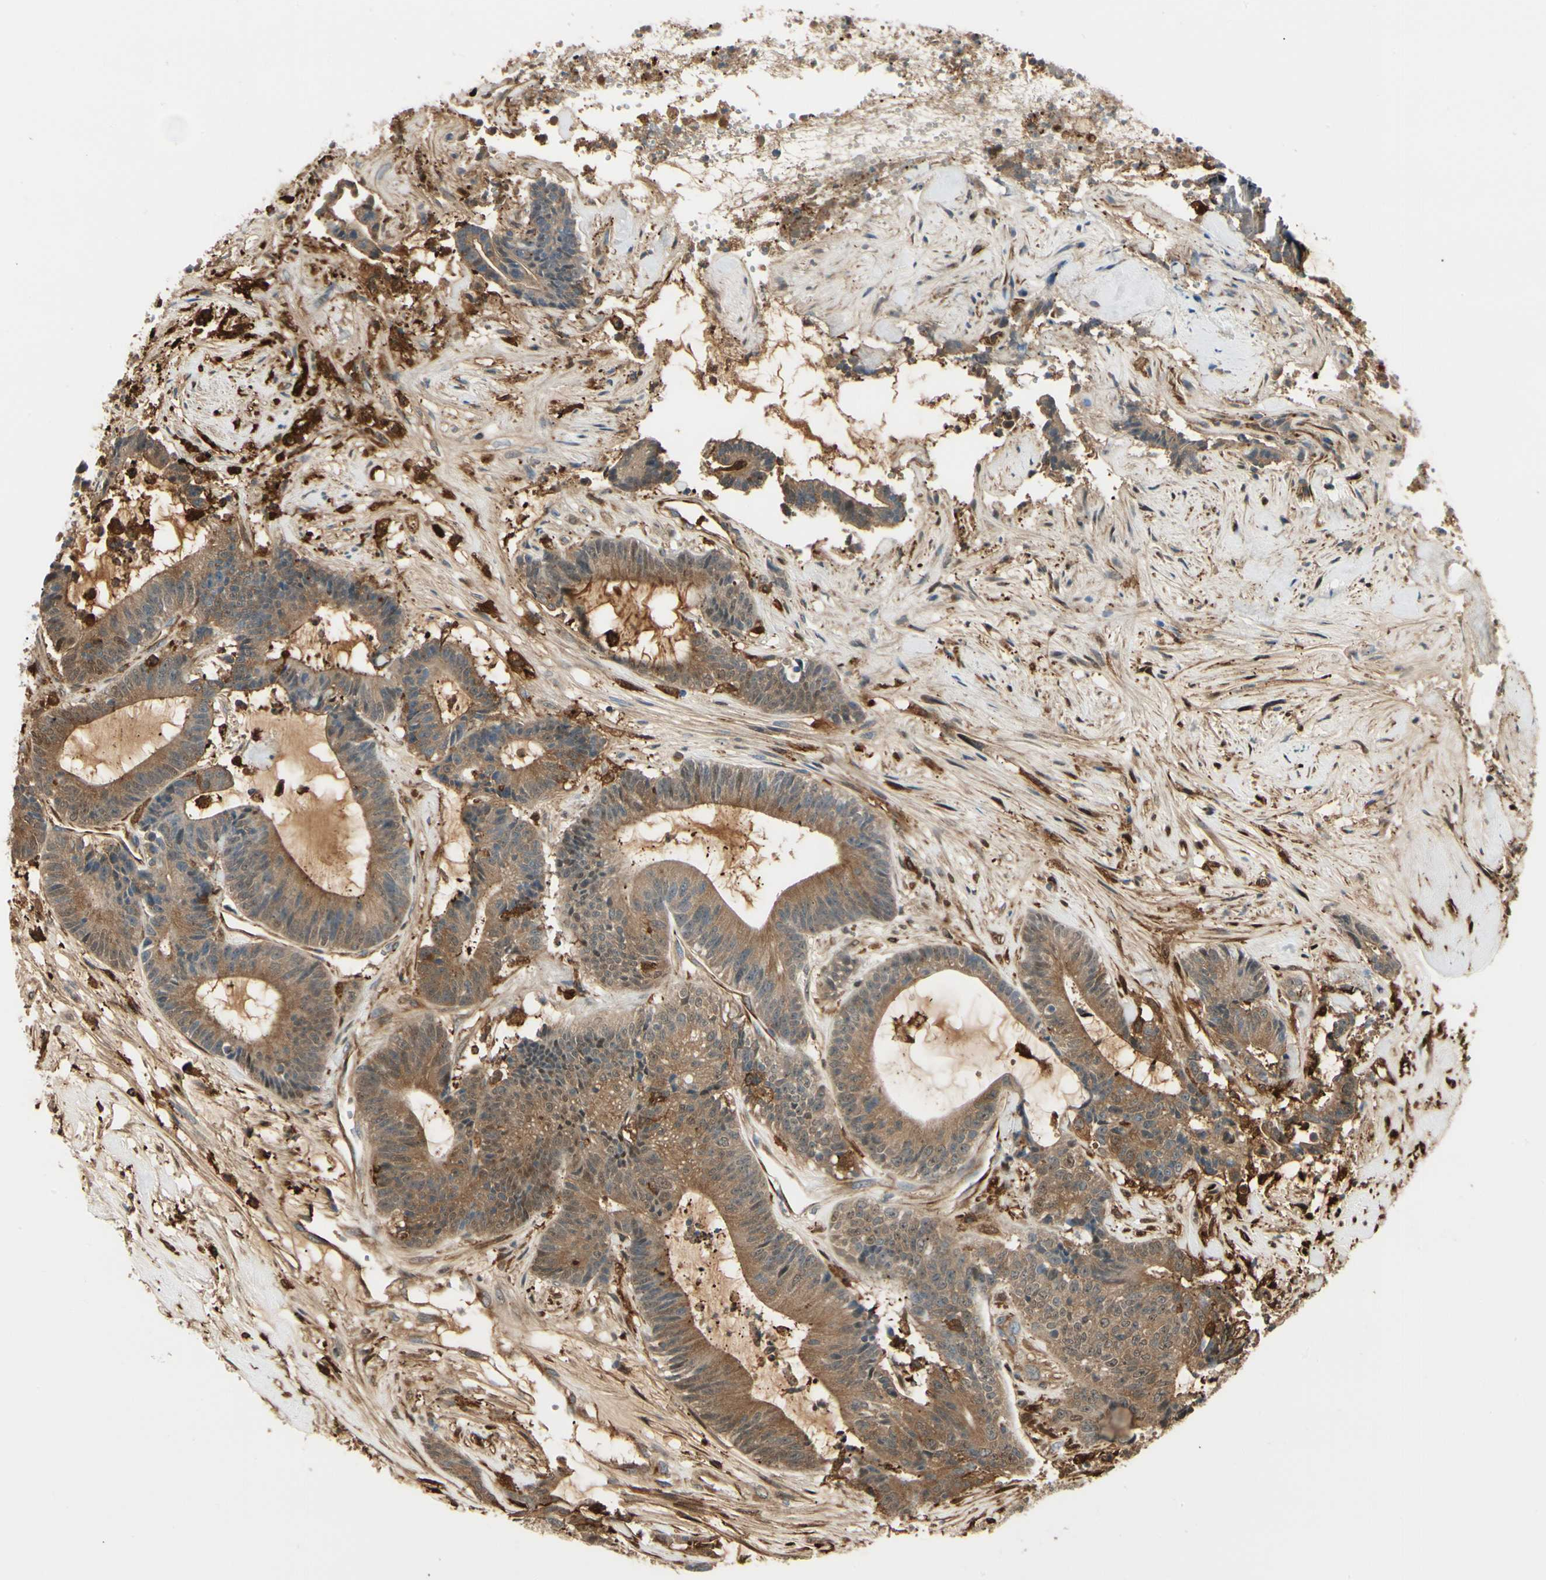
{"staining": {"intensity": "moderate", "quantity": ">75%", "location": "cytoplasmic/membranous"}, "tissue": "colorectal cancer", "cell_type": "Tumor cells", "image_type": "cancer", "snomed": [{"axis": "morphology", "description": "Adenocarcinoma, NOS"}, {"axis": "topography", "description": "Colon"}], "caption": "Protein expression analysis of colorectal cancer (adenocarcinoma) exhibits moderate cytoplasmic/membranous positivity in approximately >75% of tumor cells.", "gene": "FTH1", "patient": {"sex": "female", "age": 84}}